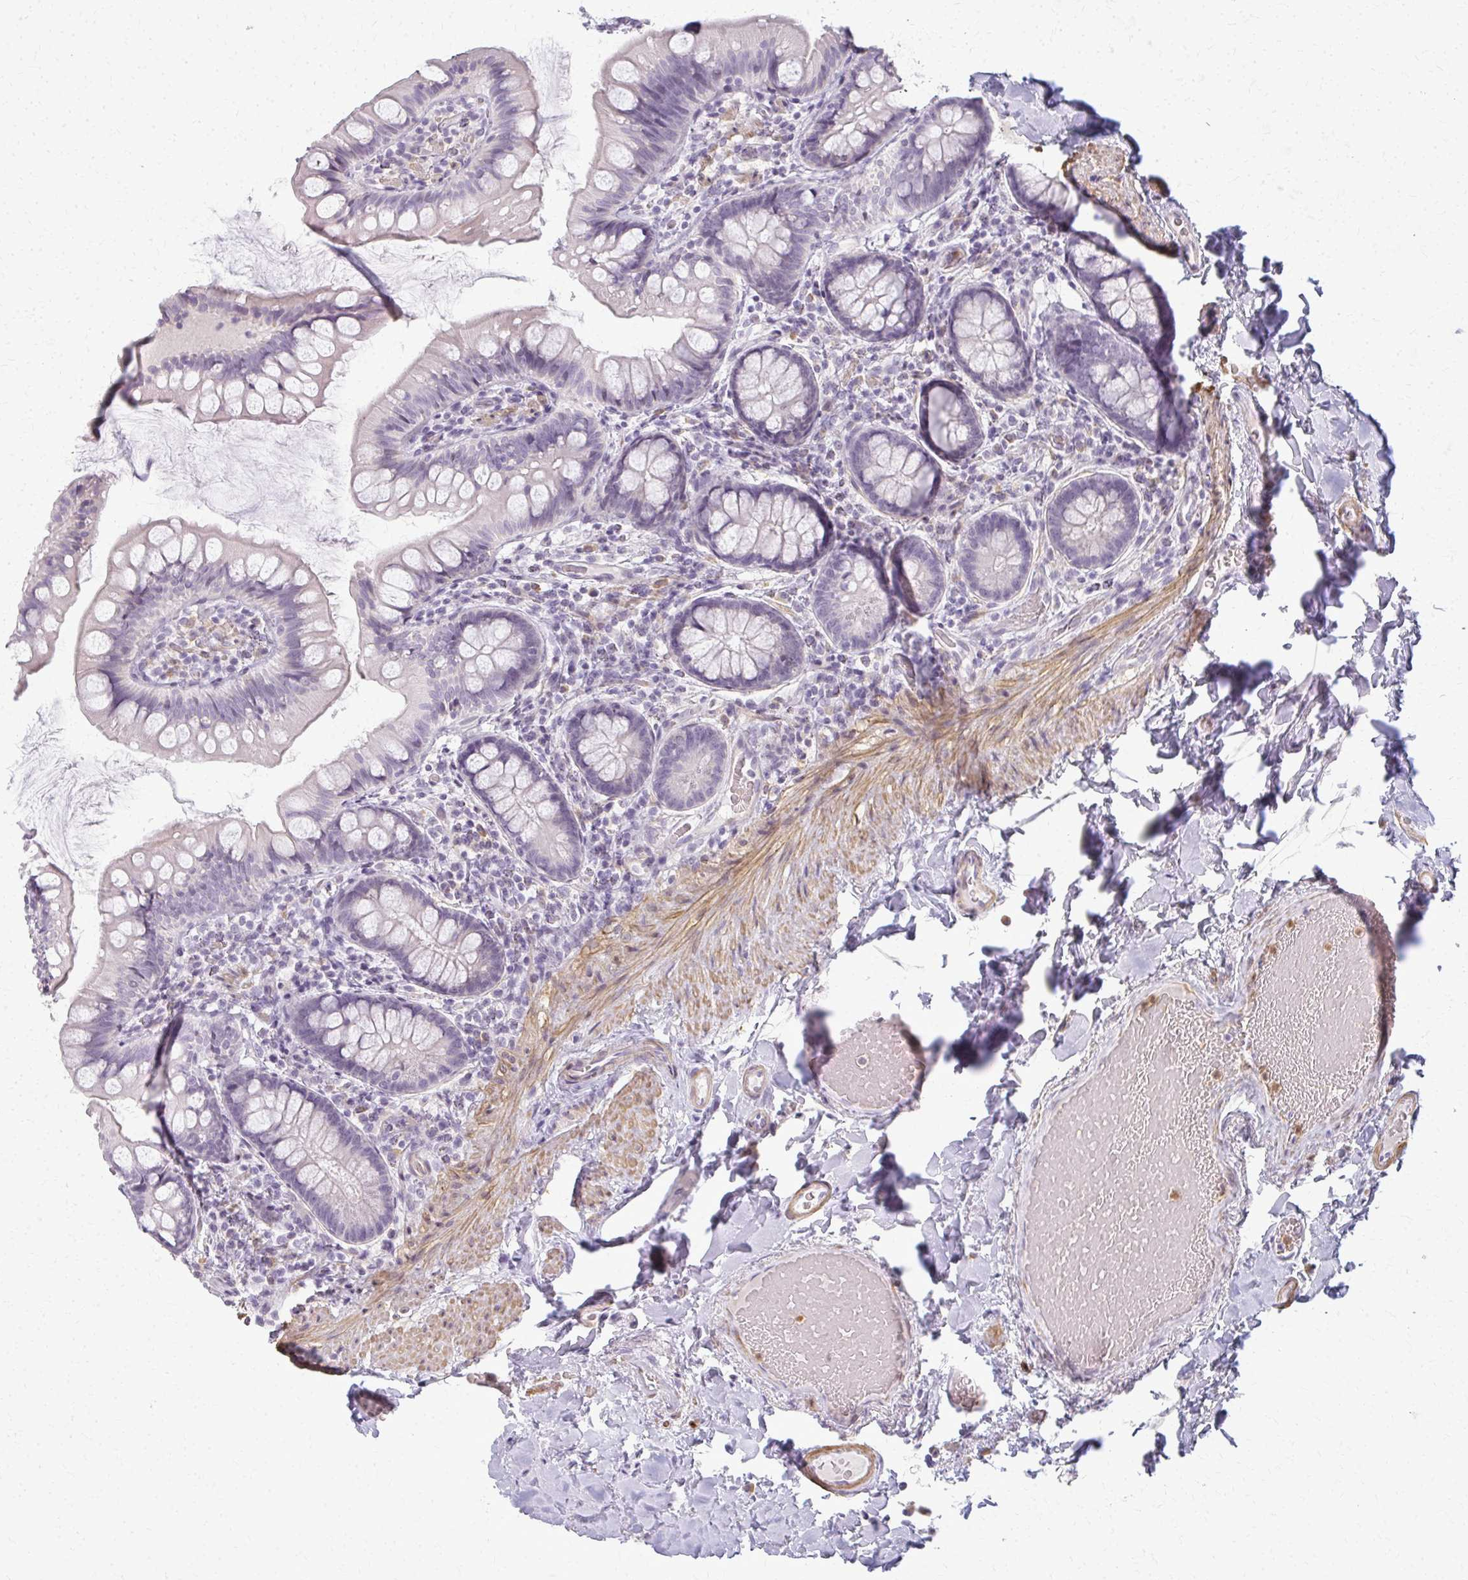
{"staining": {"intensity": "negative", "quantity": "none", "location": "none"}, "tissue": "small intestine", "cell_type": "Glandular cells", "image_type": "normal", "snomed": [{"axis": "morphology", "description": "Normal tissue, NOS"}, {"axis": "topography", "description": "Small intestine"}], "caption": "Photomicrograph shows no significant protein expression in glandular cells of normal small intestine. The staining is performed using DAB (3,3'-diaminobenzidine) brown chromogen with nuclei counter-stained in using hematoxylin.", "gene": "CA3", "patient": {"sex": "male", "age": 70}}